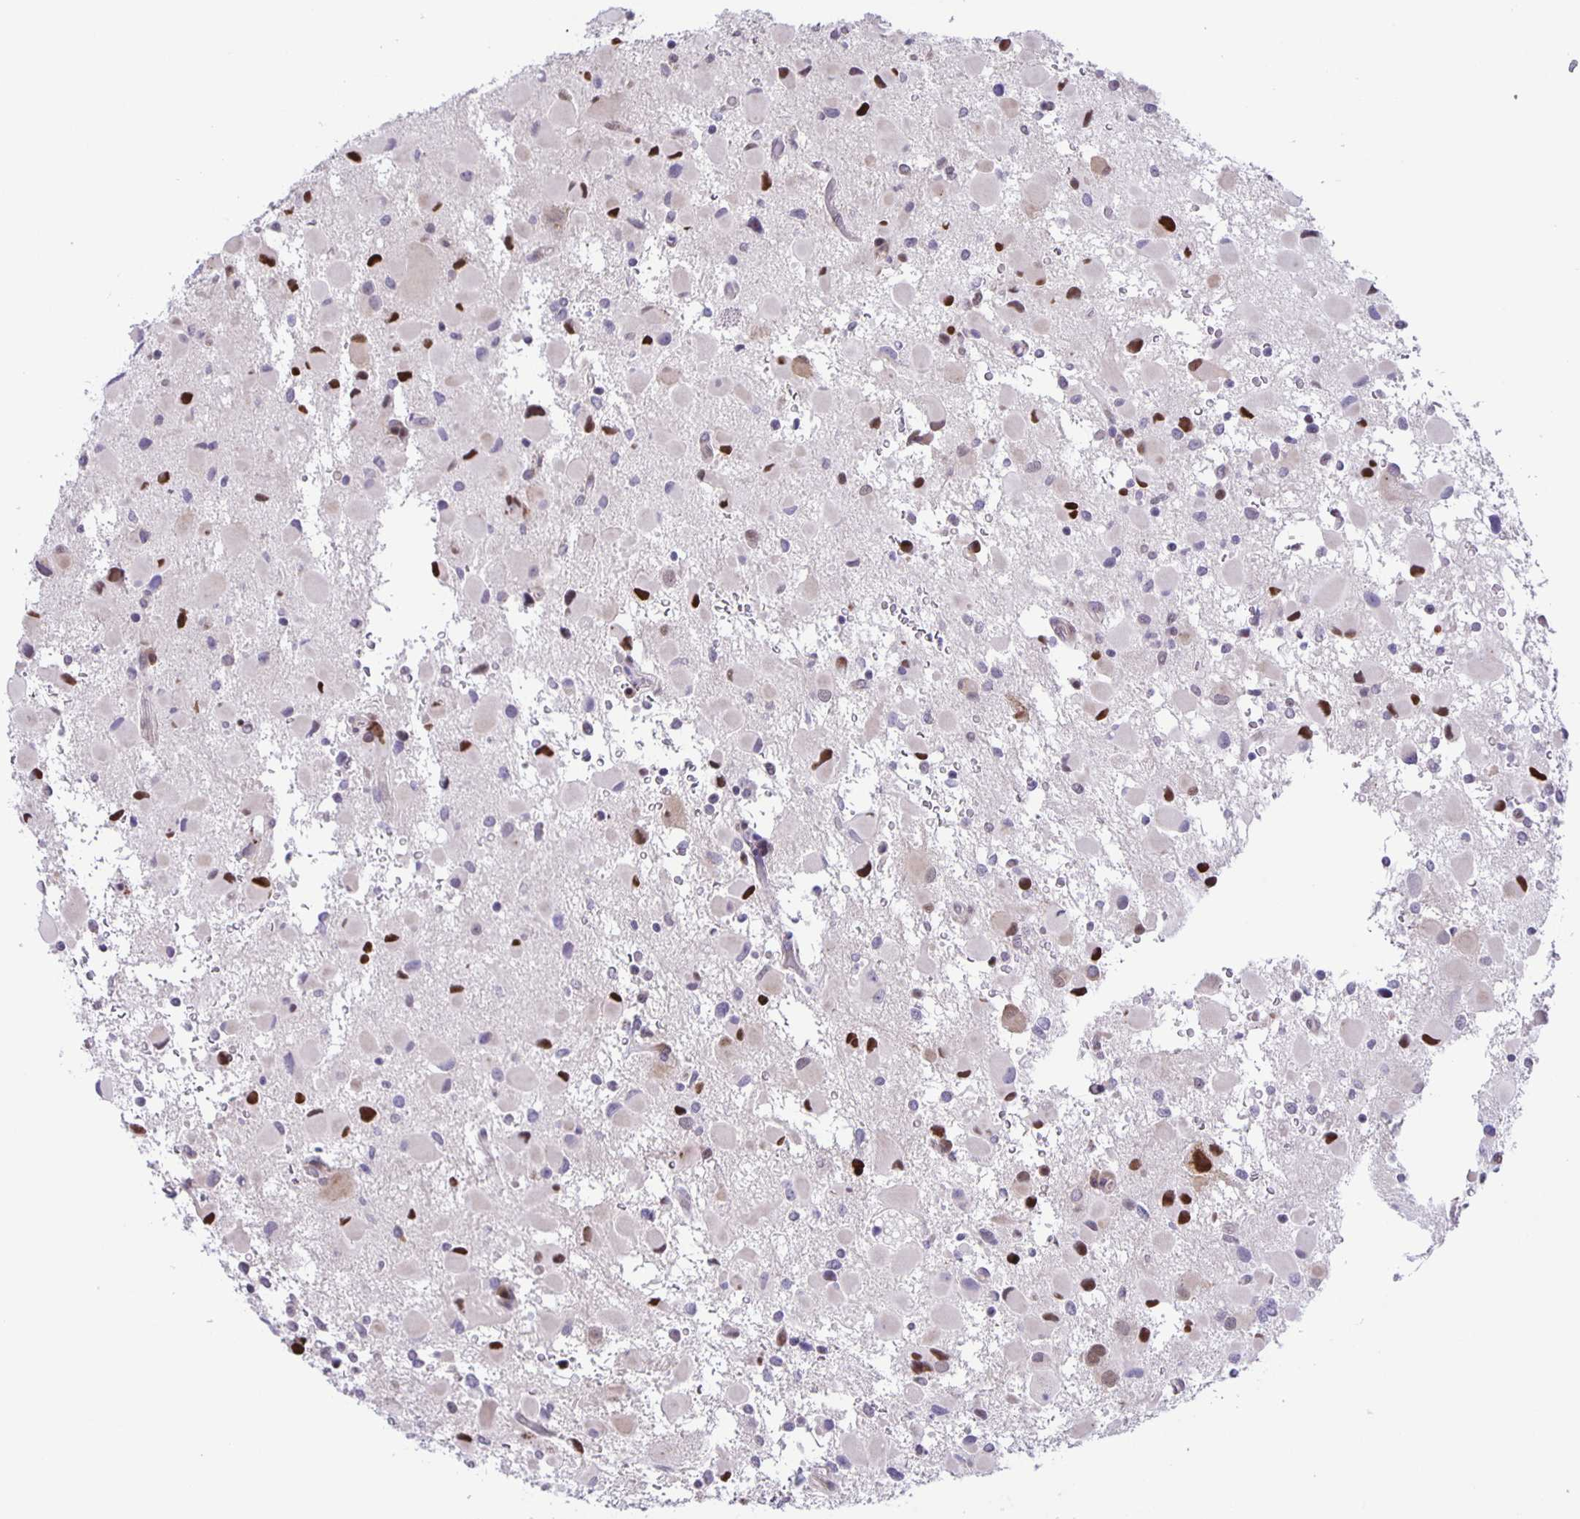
{"staining": {"intensity": "moderate", "quantity": "<25%", "location": "nuclear"}, "tissue": "glioma", "cell_type": "Tumor cells", "image_type": "cancer", "snomed": [{"axis": "morphology", "description": "Glioma, malignant, Low grade"}, {"axis": "topography", "description": "Brain"}], "caption": "This is an image of immunohistochemistry staining of malignant glioma (low-grade), which shows moderate positivity in the nuclear of tumor cells.", "gene": "MAPK12", "patient": {"sex": "female", "age": 32}}